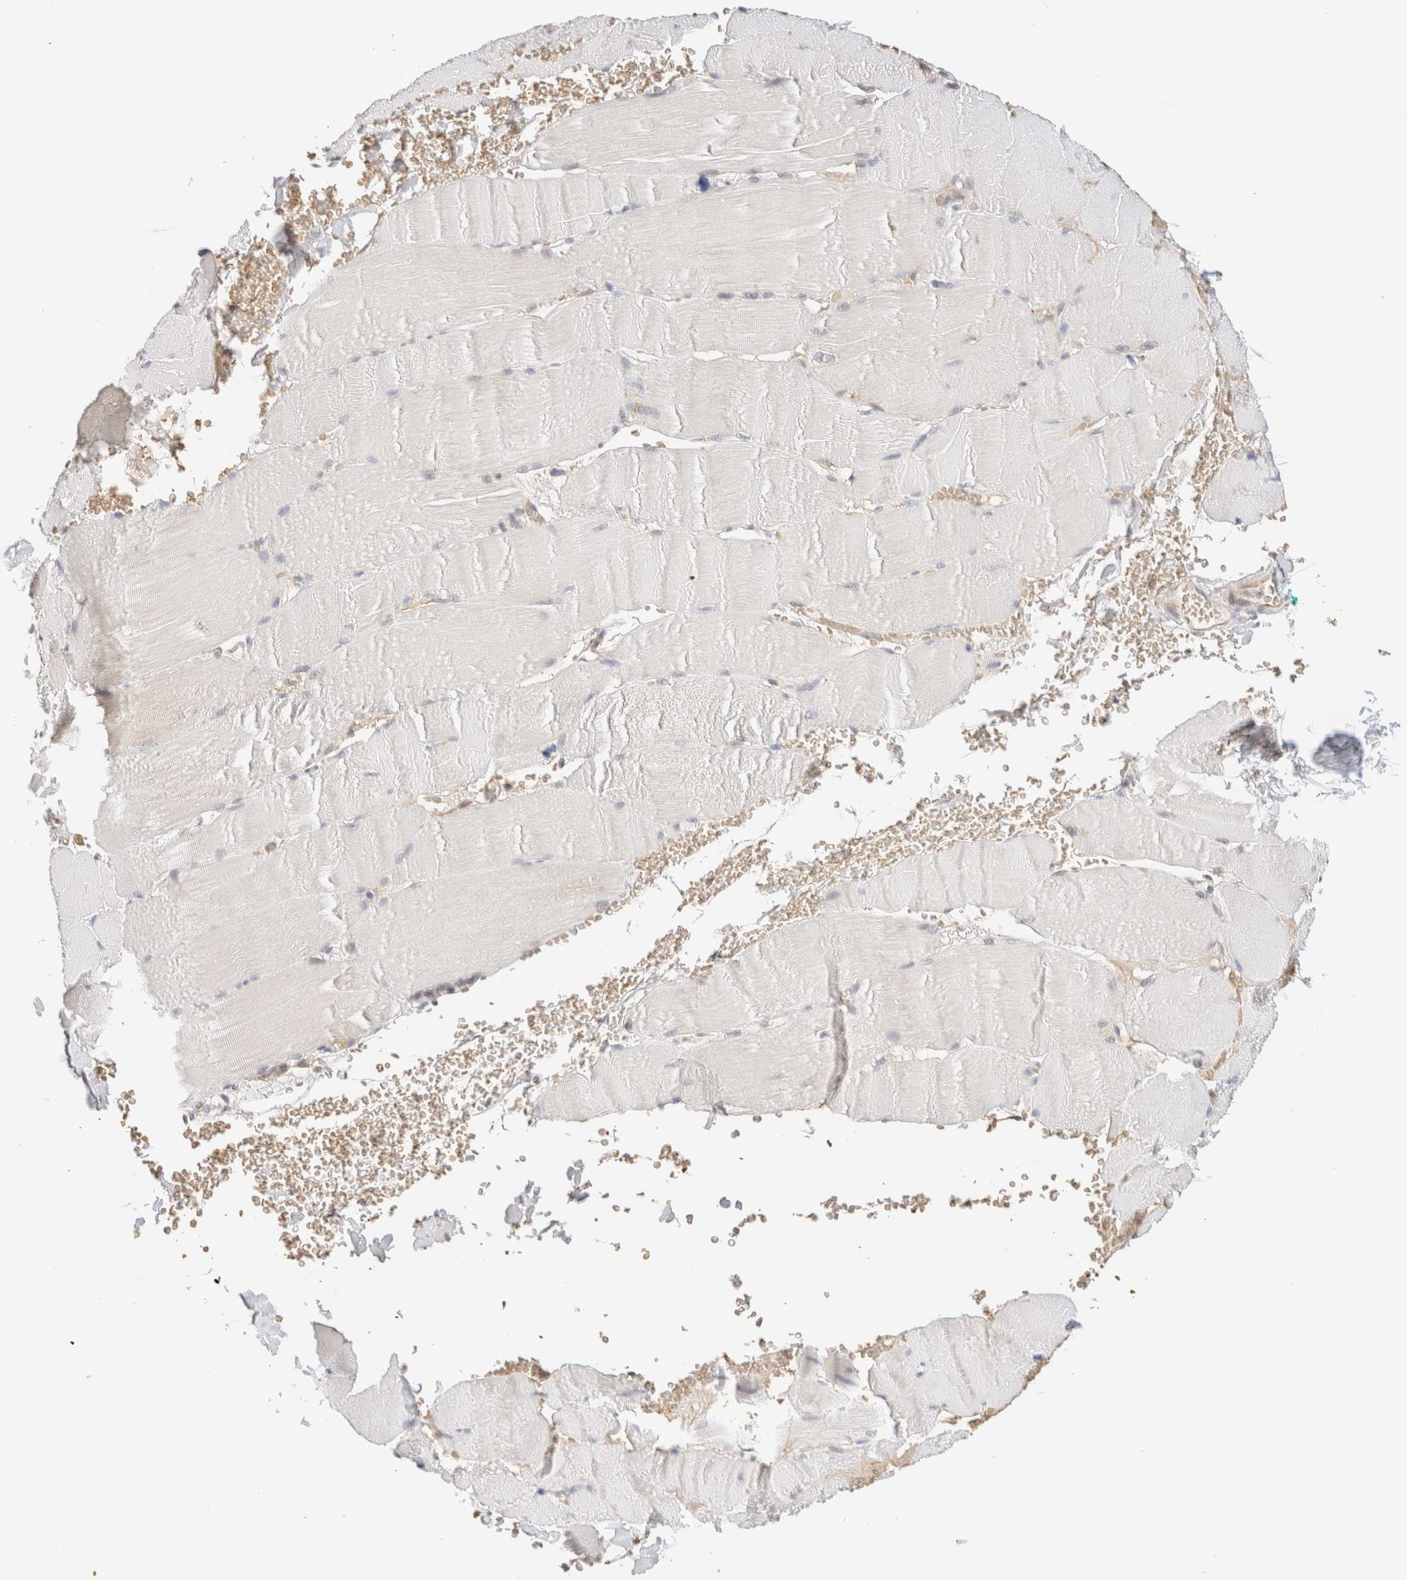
{"staining": {"intensity": "negative", "quantity": "none", "location": "none"}, "tissue": "skeletal muscle", "cell_type": "Myocytes", "image_type": "normal", "snomed": [{"axis": "morphology", "description": "Normal tissue, NOS"}, {"axis": "topography", "description": "Skin"}, {"axis": "topography", "description": "Skeletal muscle"}], "caption": "Protein analysis of unremarkable skeletal muscle exhibits no significant positivity in myocytes.", "gene": "SYVN1", "patient": {"sex": "male", "age": 83}}